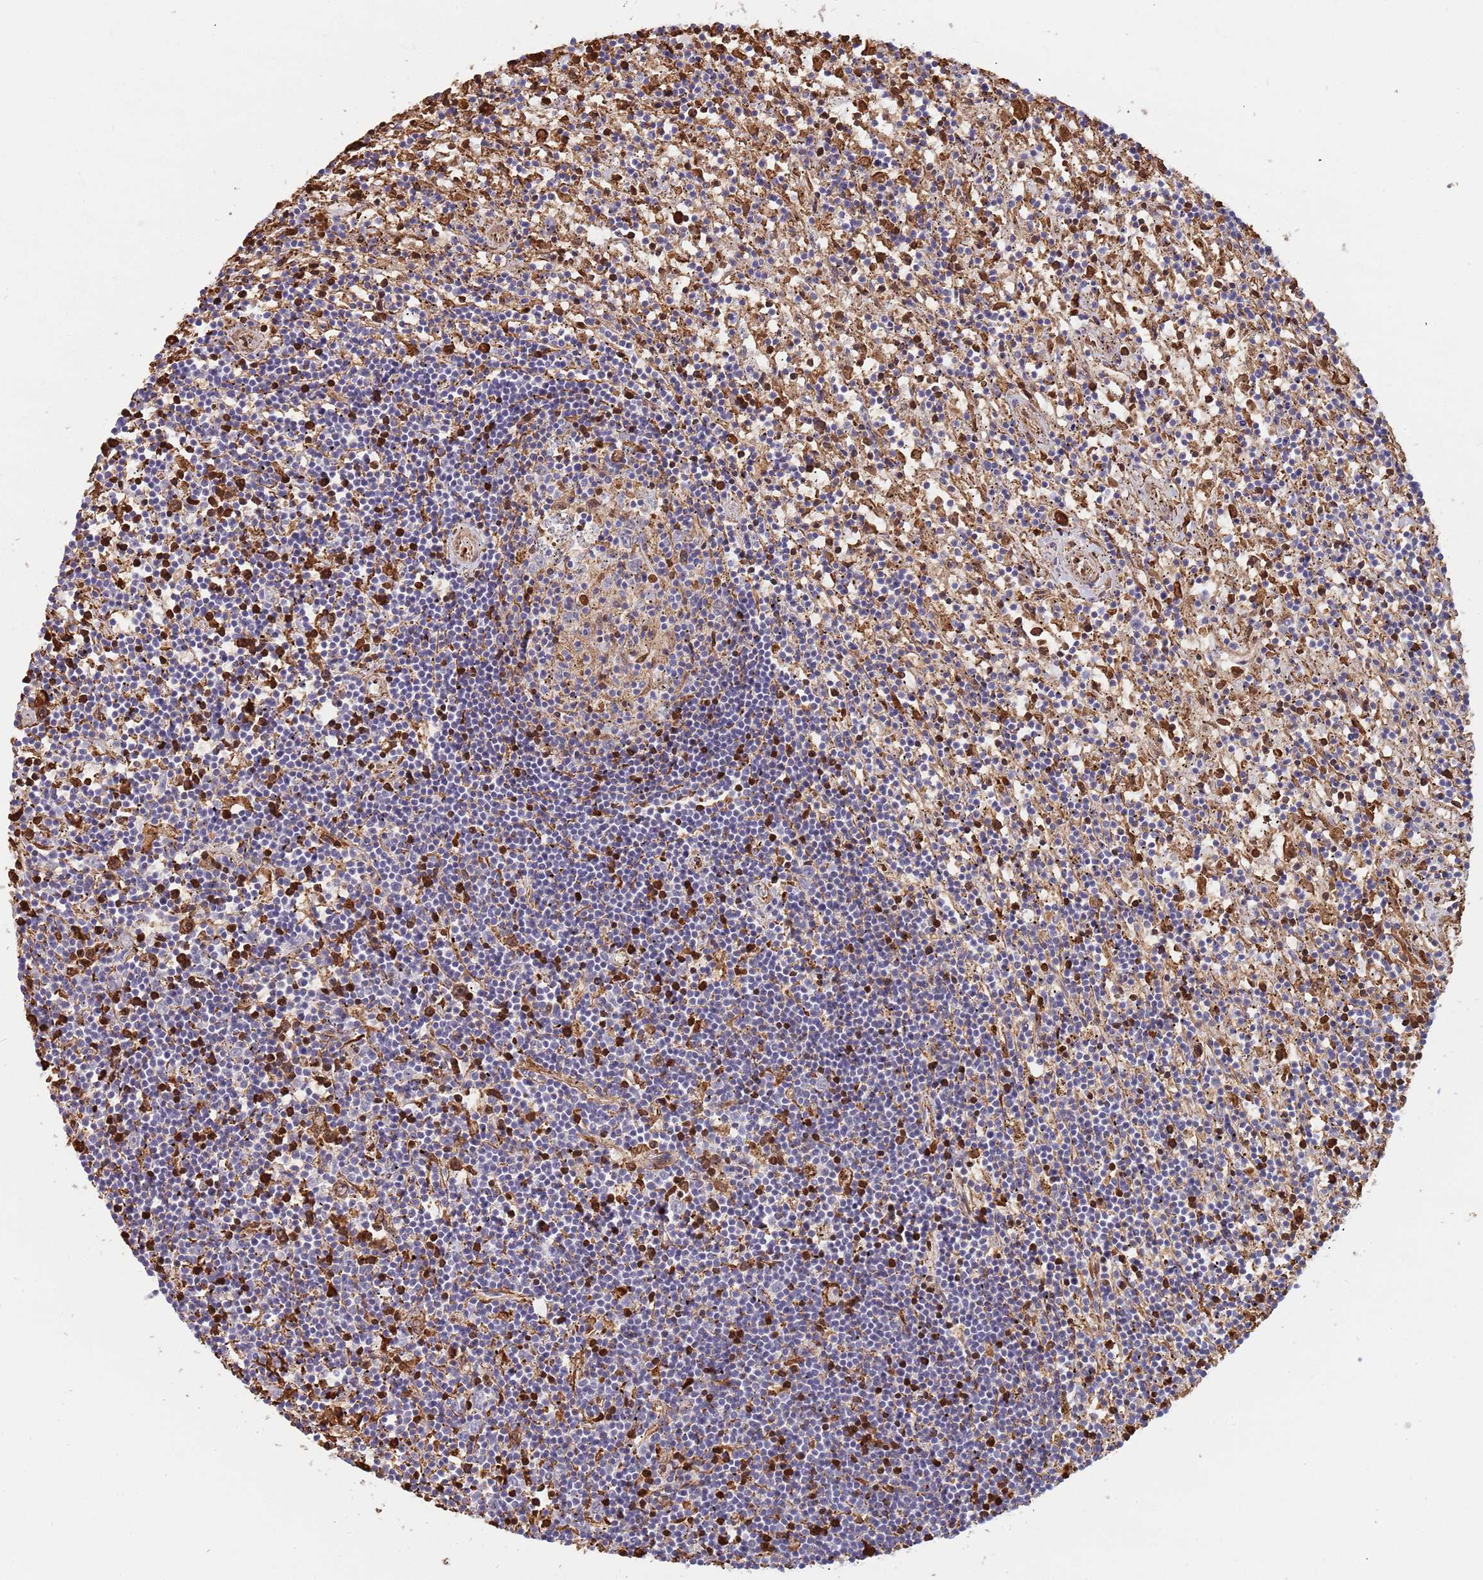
{"staining": {"intensity": "moderate", "quantity": "<25%", "location": "cytoplasmic/membranous"}, "tissue": "lymphoma", "cell_type": "Tumor cells", "image_type": "cancer", "snomed": [{"axis": "morphology", "description": "Malignant lymphoma, non-Hodgkin's type, Low grade"}, {"axis": "topography", "description": "Spleen"}], "caption": "Moderate cytoplasmic/membranous protein staining is seen in about <25% of tumor cells in lymphoma. Nuclei are stained in blue.", "gene": "LYPD6B", "patient": {"sex": "male", "age": 76}}